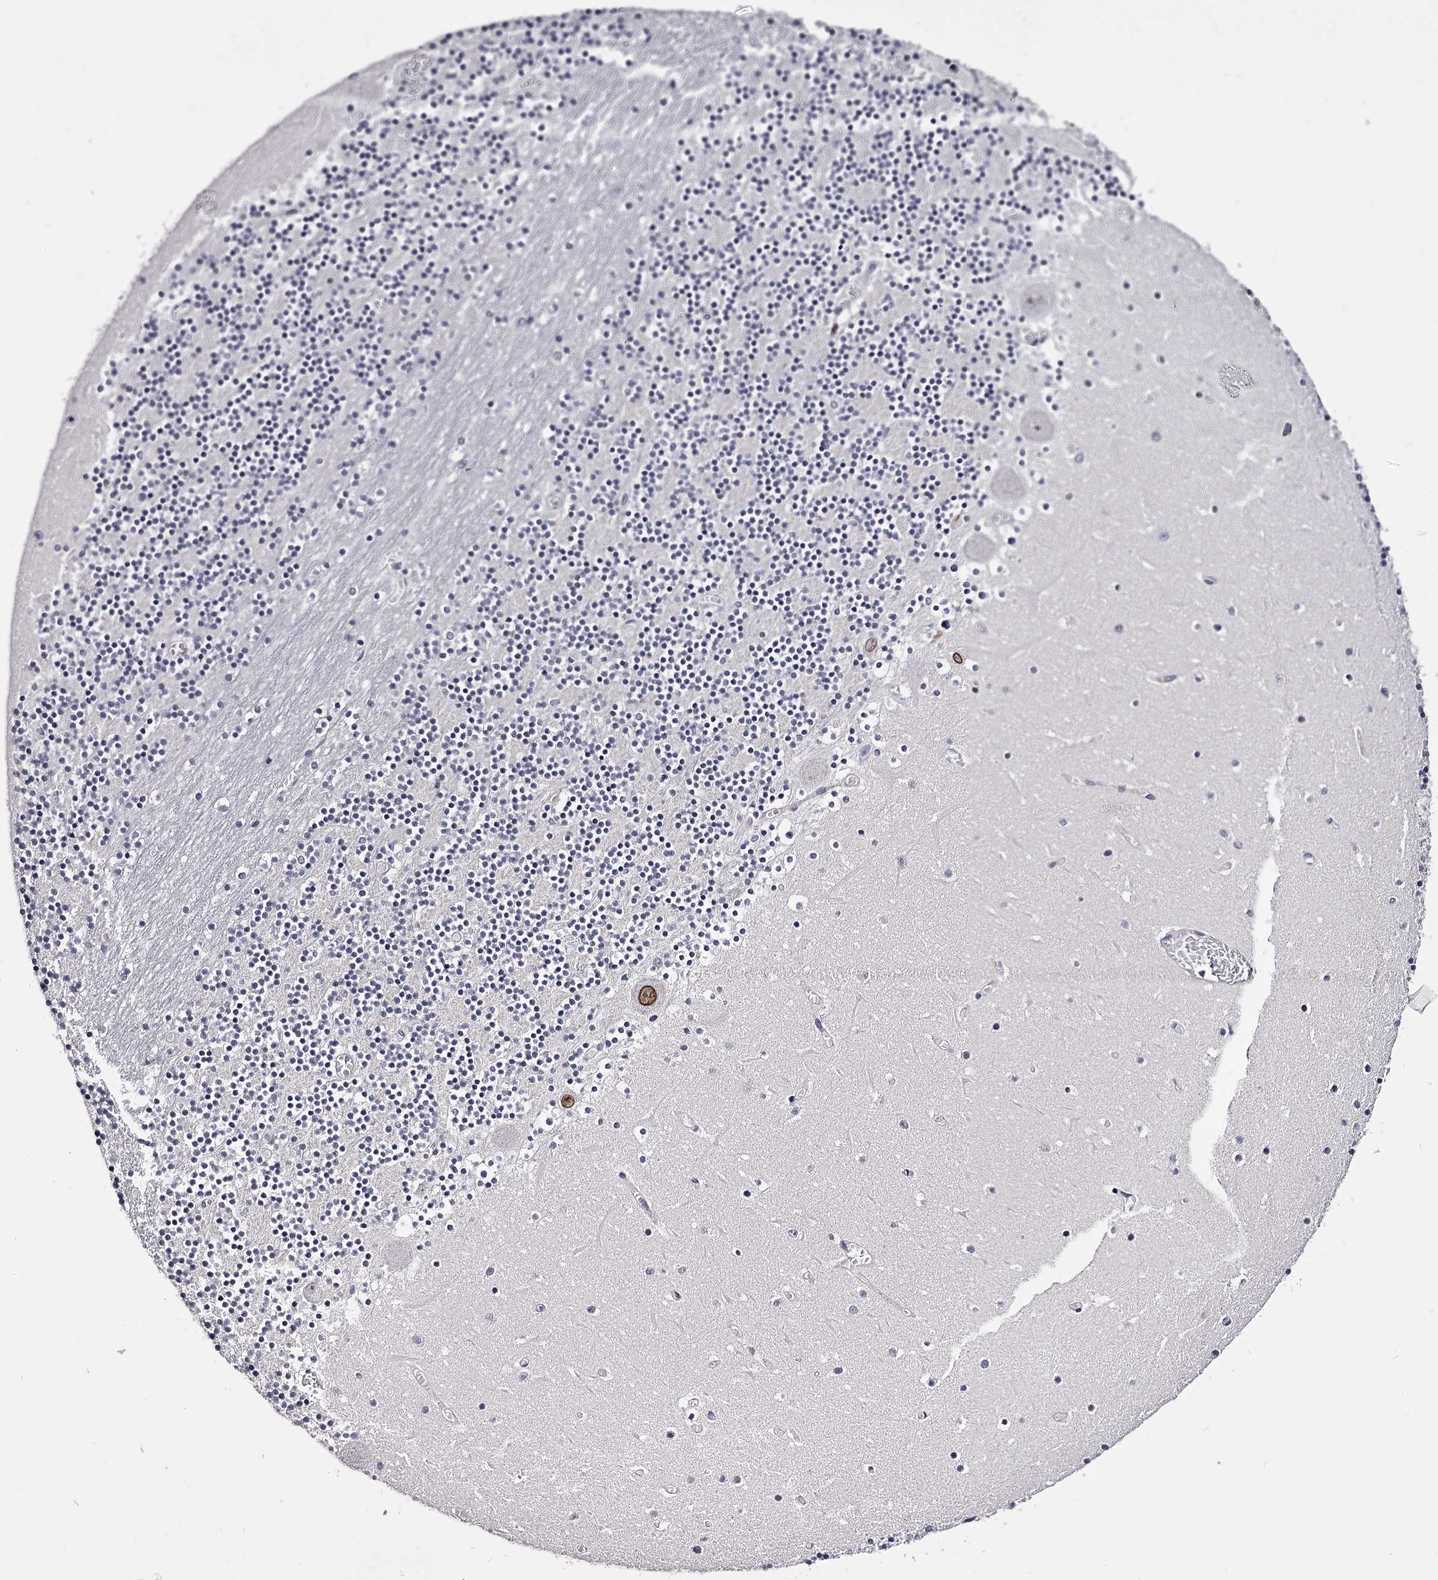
{"staining": {"intensity": "negative", "quantity": "none", "location": "none"}, "tissue": "cerebellum", "cell_type": "Cells in granular layer", "image_type": "normal", "snomed": [{"axis": "morphology", "description": "Normal tissue, NOS"}, {"axis": "topography", "description": "Cerebellum"}], "caption": "The image exhibits no staining of cells in granular layer in normal cerebellum.", "gene": "OVOL2", "patient": {"sex": "female", "age": 28}}